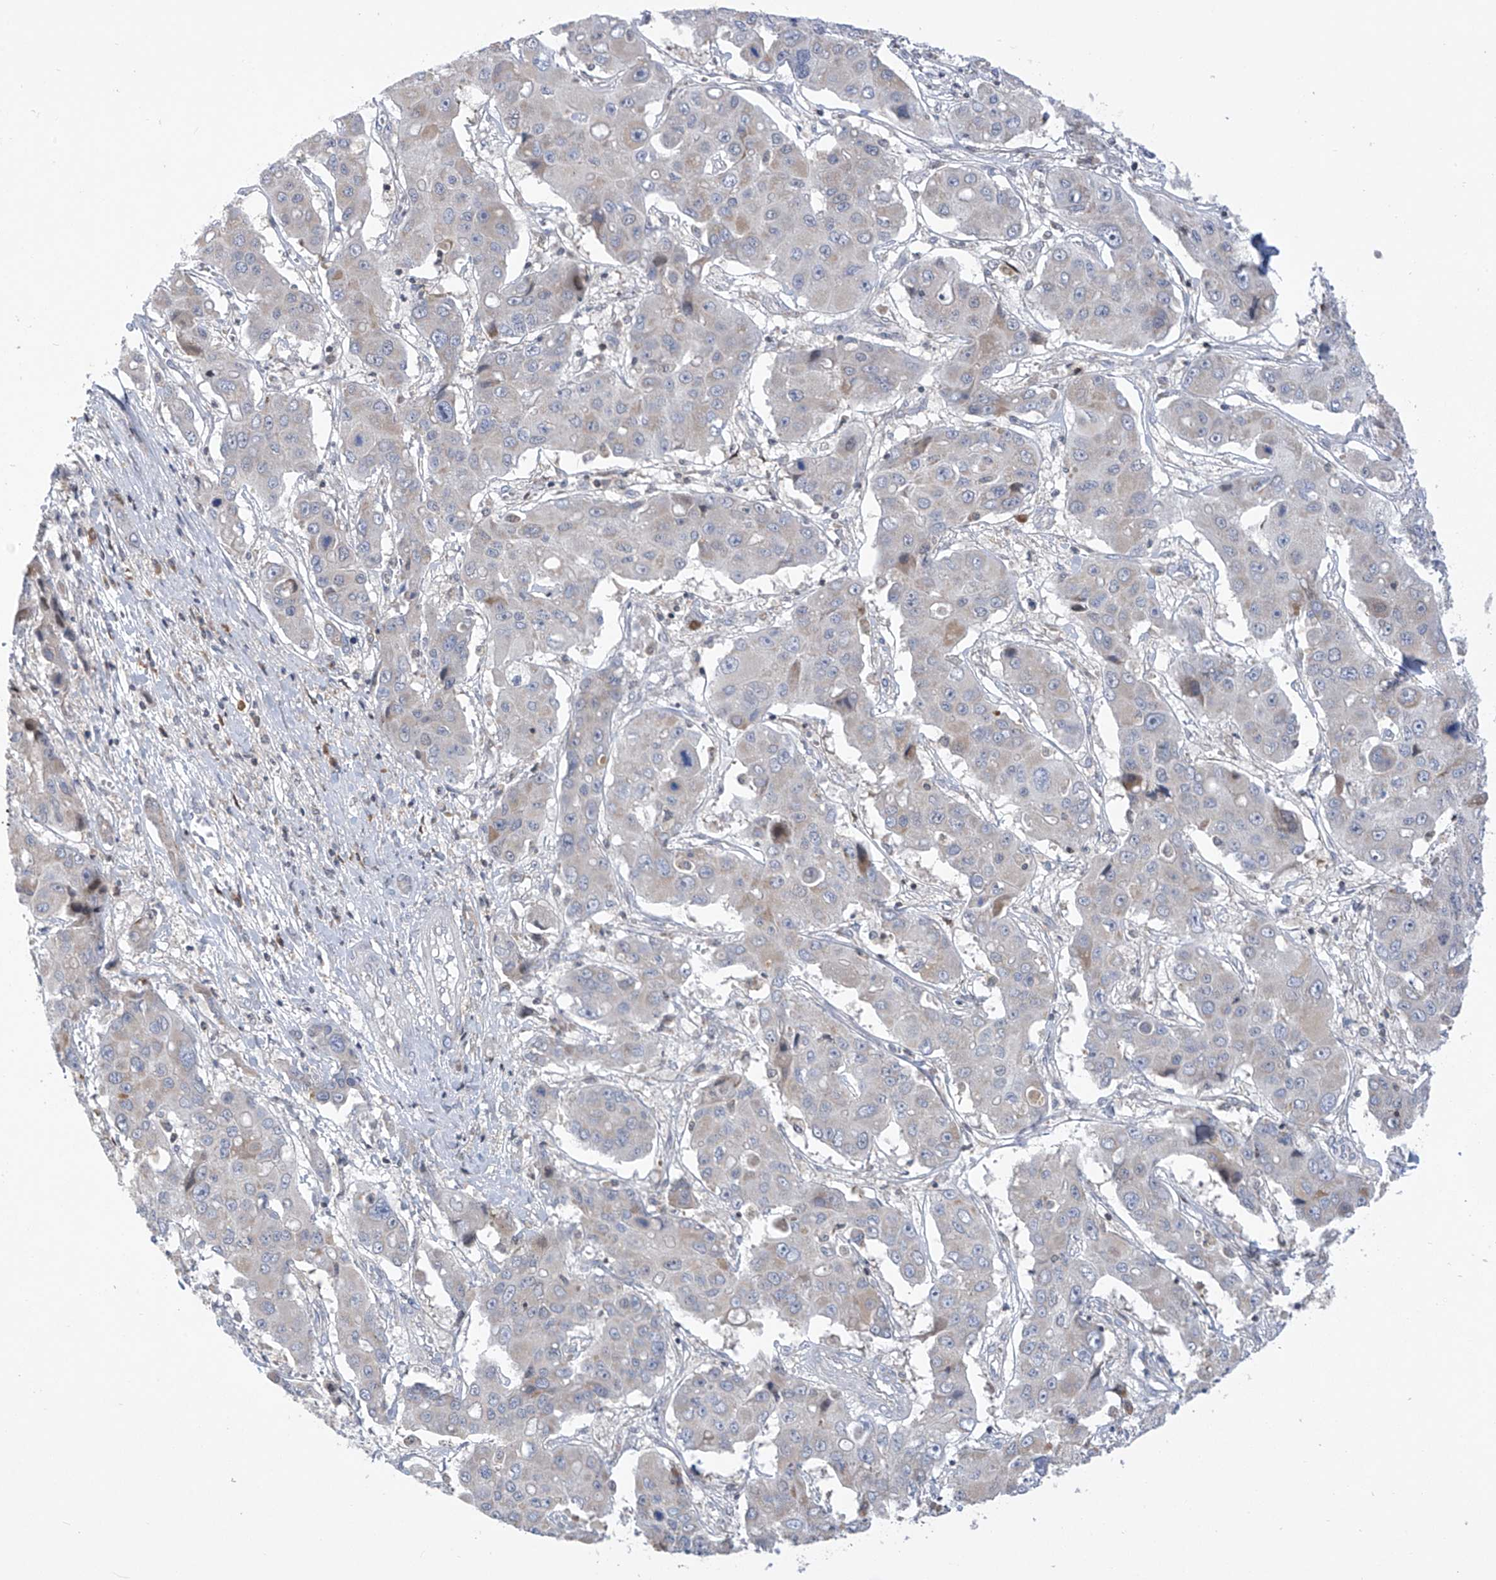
{"staining": {"intensity": "negative", "quantity": "none", "location": "none"}, "tissue": "liver cancer", "cell_type": "Tumor cells", "image_type": "cancer", "snomed": [{"axis": "morphology", "description": "Cholangiocarcinoma"}, {"axis": "topography", "description": "Liver"}], "caption": "Human liver cancer stained for a protein using immunohistochemistry displays no expression in tumor cells.", "gene": "SLCO4A1", "patient": {"sex": "male", "age": 67}}